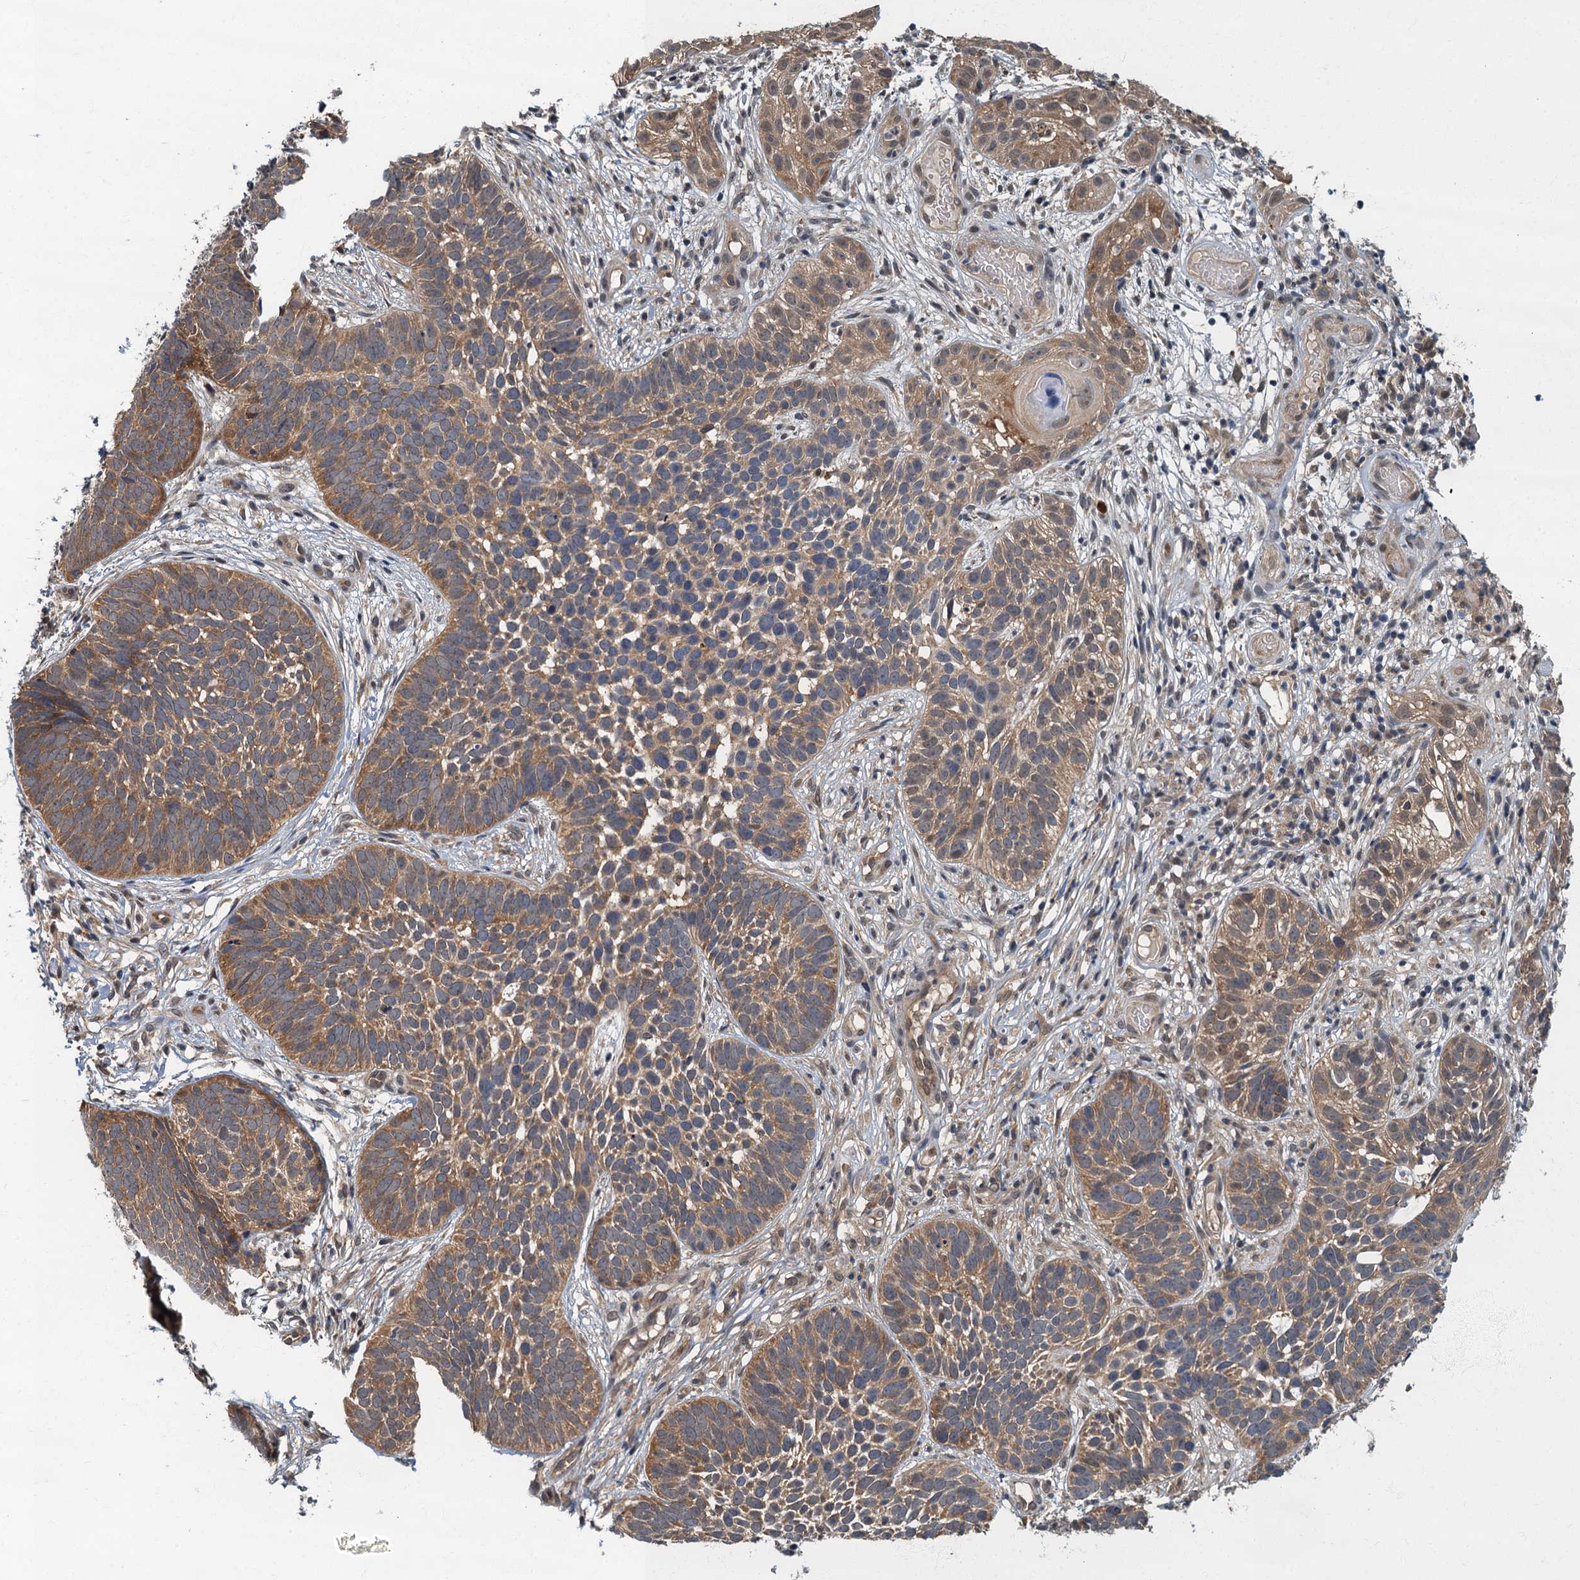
{"staining": {"intensity": "moderate", "quantity": ">75%", "location": "cytoplasmic/membranous"}, "tissue": "skin cancer", "cell_type": "Tumor cells", "image_type": "cancer", "snomed": [{"axis": "morphology", "description": "Basal cell carcinoma"}, {"axis": "topography", "description": "Skin"}], "caption": "The micrograph reveals immunohistochemical staining of skin cancer (basal cell carcinoma). There is moderate cytoplasmic/membranous staining is present in approximately >75% of tumor cells.", "gene": "TBCK", "patient": {"sex": "male", "age": 89}}